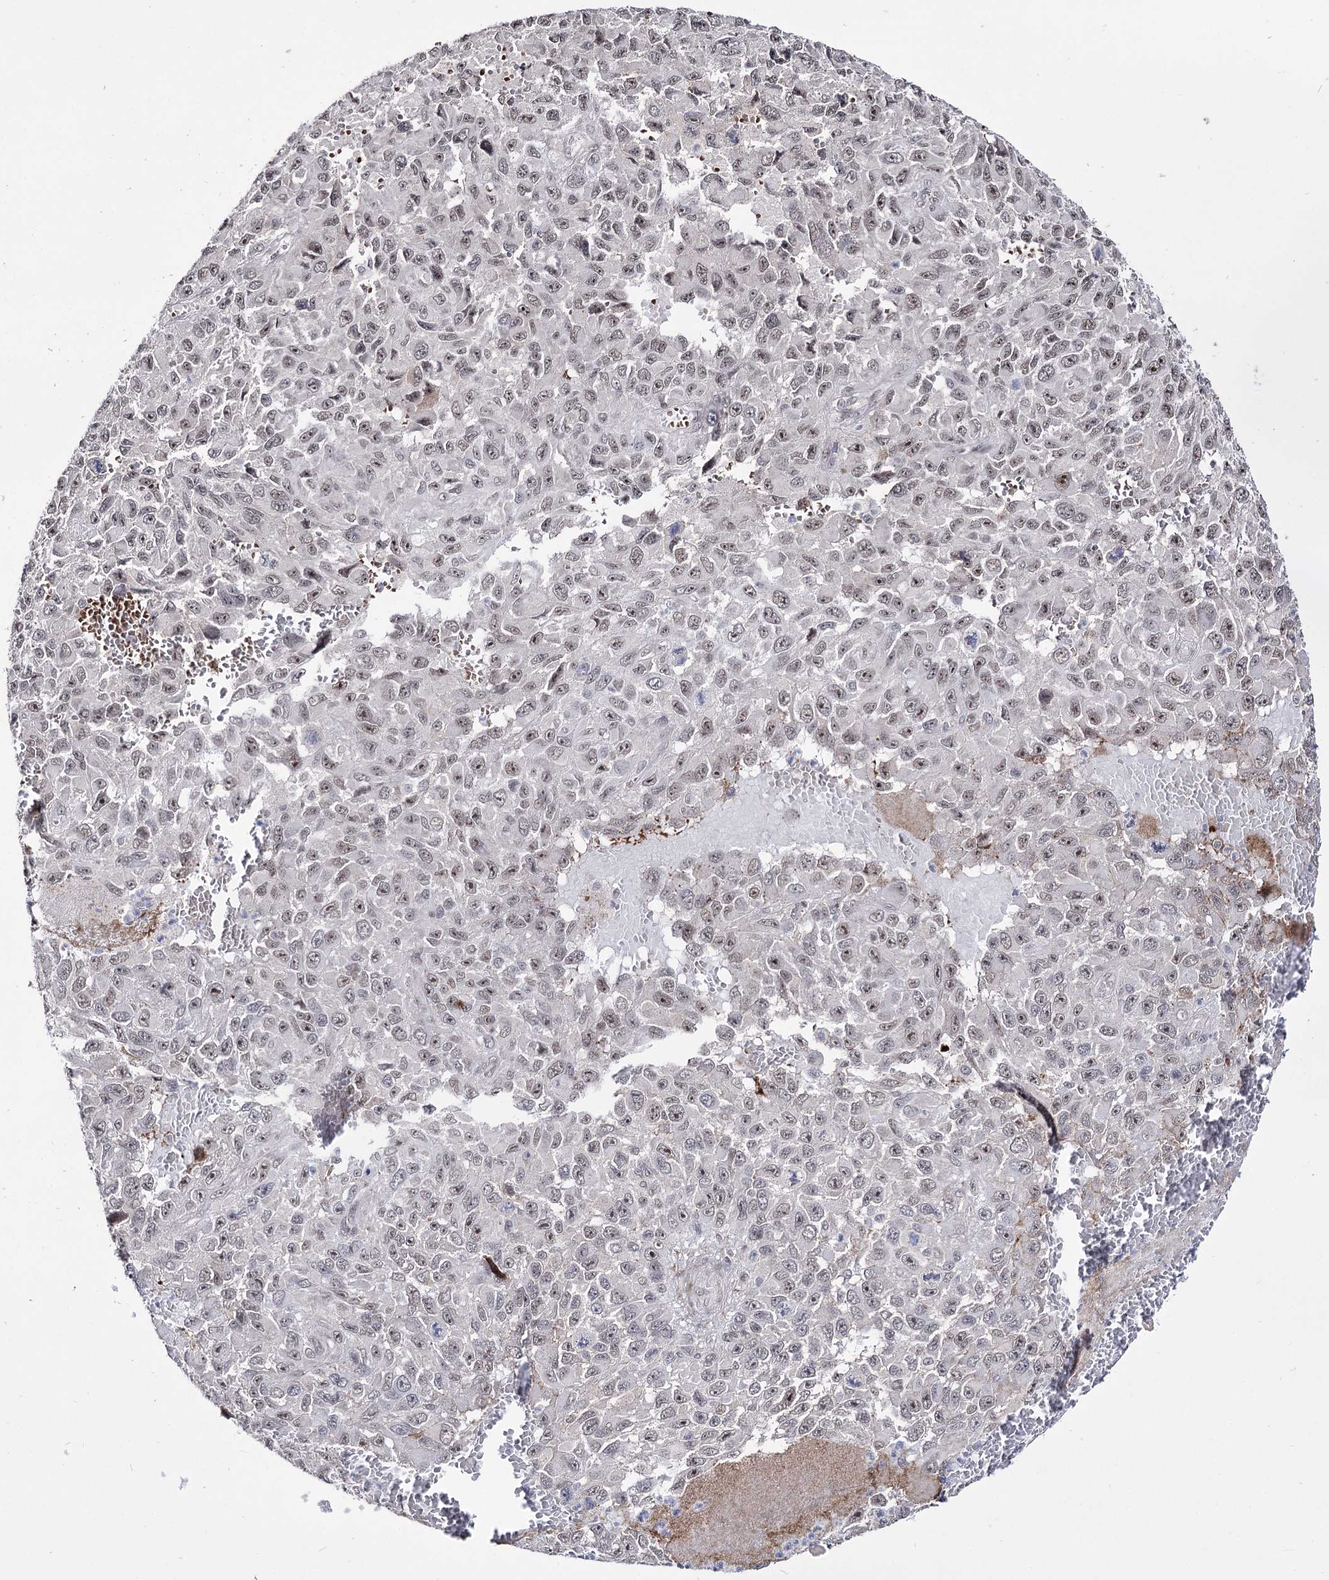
{"staining": {"intensity": "moderate", "quantity": ">75%", "location": "nuclear"}, "tissue": "melanoma", "cell_type": "Tumor cells", "image_type": "cancer", "snomed": [{"axis": "morphology", "description": "Normal tissue, NOS"}, {"axis": "morphology", "description": "Malignant melanoma, NOS"}, {"axis": "topography", "description": "Skin"}], "caption": "Malignant melanoma was stained to show a protein in brown. There is medium levels of moderate nuclear staining in approximately >75% of tumor cells.", "gene": "STOX1", "patient": {"sex": "female", "age": 96}}